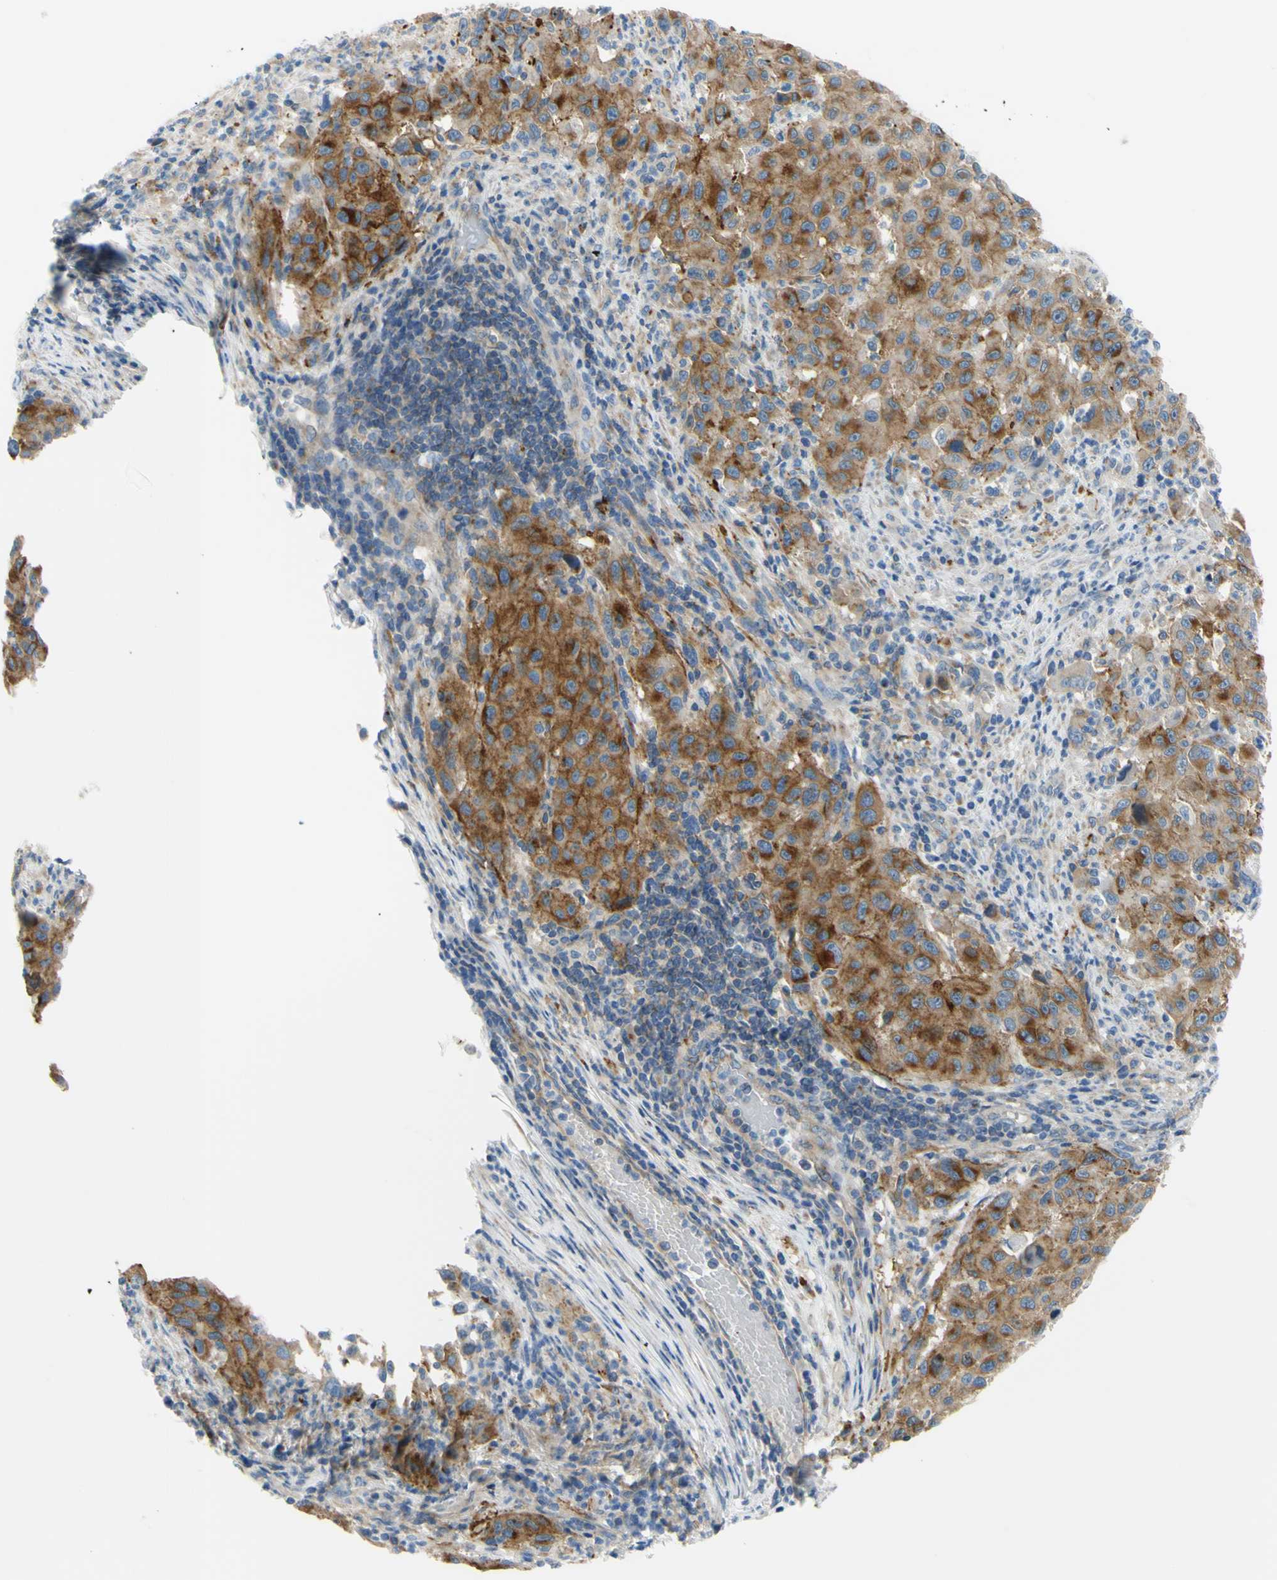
{"staining": {"intensity": "moderate", "quantity": ">75%", "location": "cytoplasmic/membranous"}, "tissue": "melanoma", "cell_type": "Tumor cells", "image_type": "cancer", "snomed": [{"axis": "morphology", "description": "Malignant melanoma, Metastatic site"}, {"axis": "topography", "description": "Lymph node"}], "caption": "Malignant melanoma (metastatic site) stained for a protein (brown) shows moderate cytoplasmic/membranous positive positivity in about >75% of tumor cells.", "gene": "FRMD4B", "patient": {"sex": "male", "age": 61}}